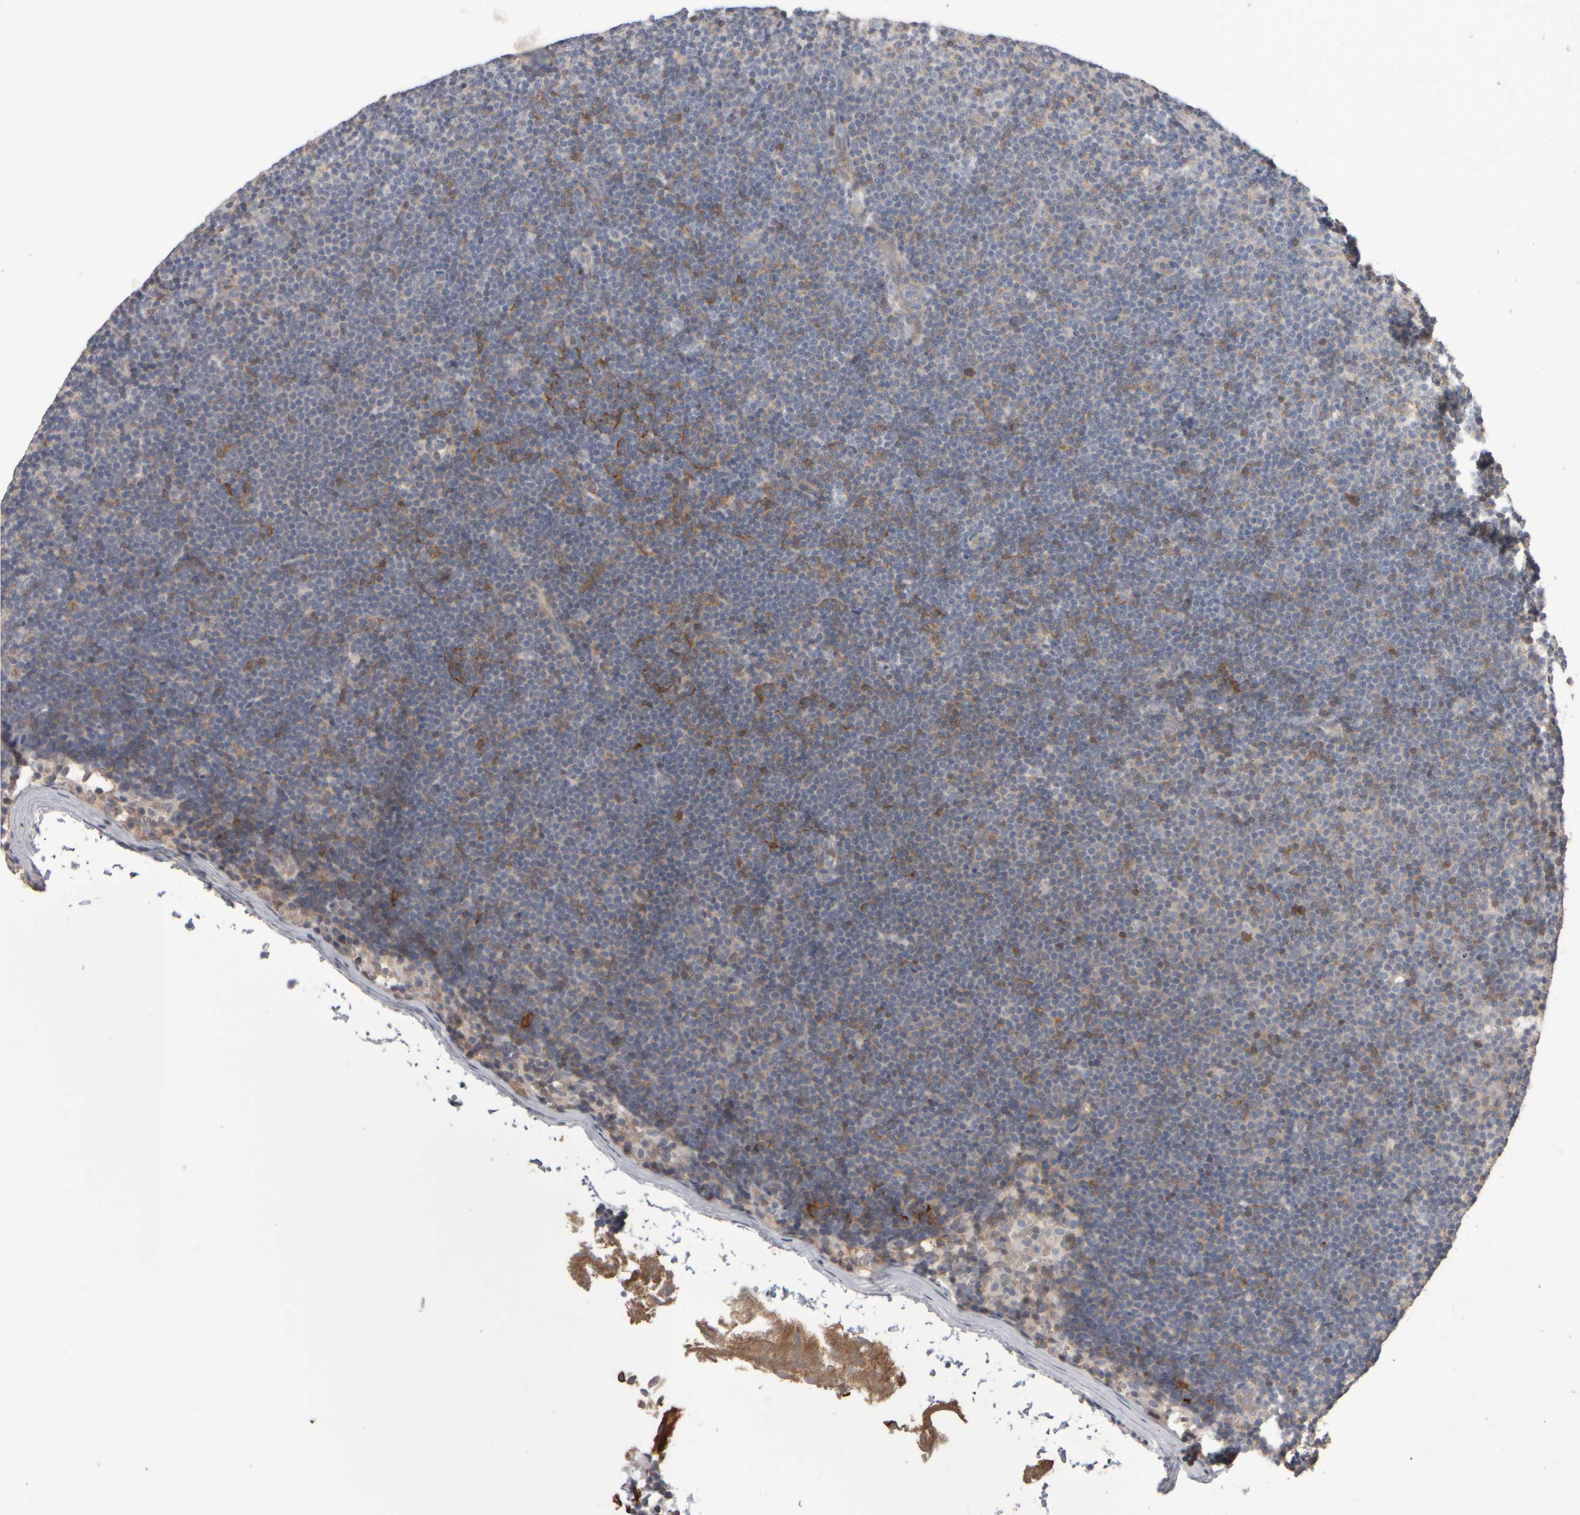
{"staining": {"intensity": "weak", "quantity": "<25%", "location": "cytoplasmic/membranous"}, "tissue": "lymphoma", "cell_type": "Tumor cells", "image_type": "cancer", "snomed": [{"axis": "morphology", "description": "Malignant lymphoma, non-Hodgkin's type, Low grade"}, {"axis": "topography", "description": "Lymph node"}], "caption": "High magnification brightfield microscopy of lymphoma stained with DAB (3,3'-diaminobenzidine) (brown) and counterstained with hematoxylin (blue): tumor cells show no significant positivity. (IHC, brightfield microscopy, high magnification).", "gene": "EPHX2", "patient": {"sex": "female", "age": 53}}